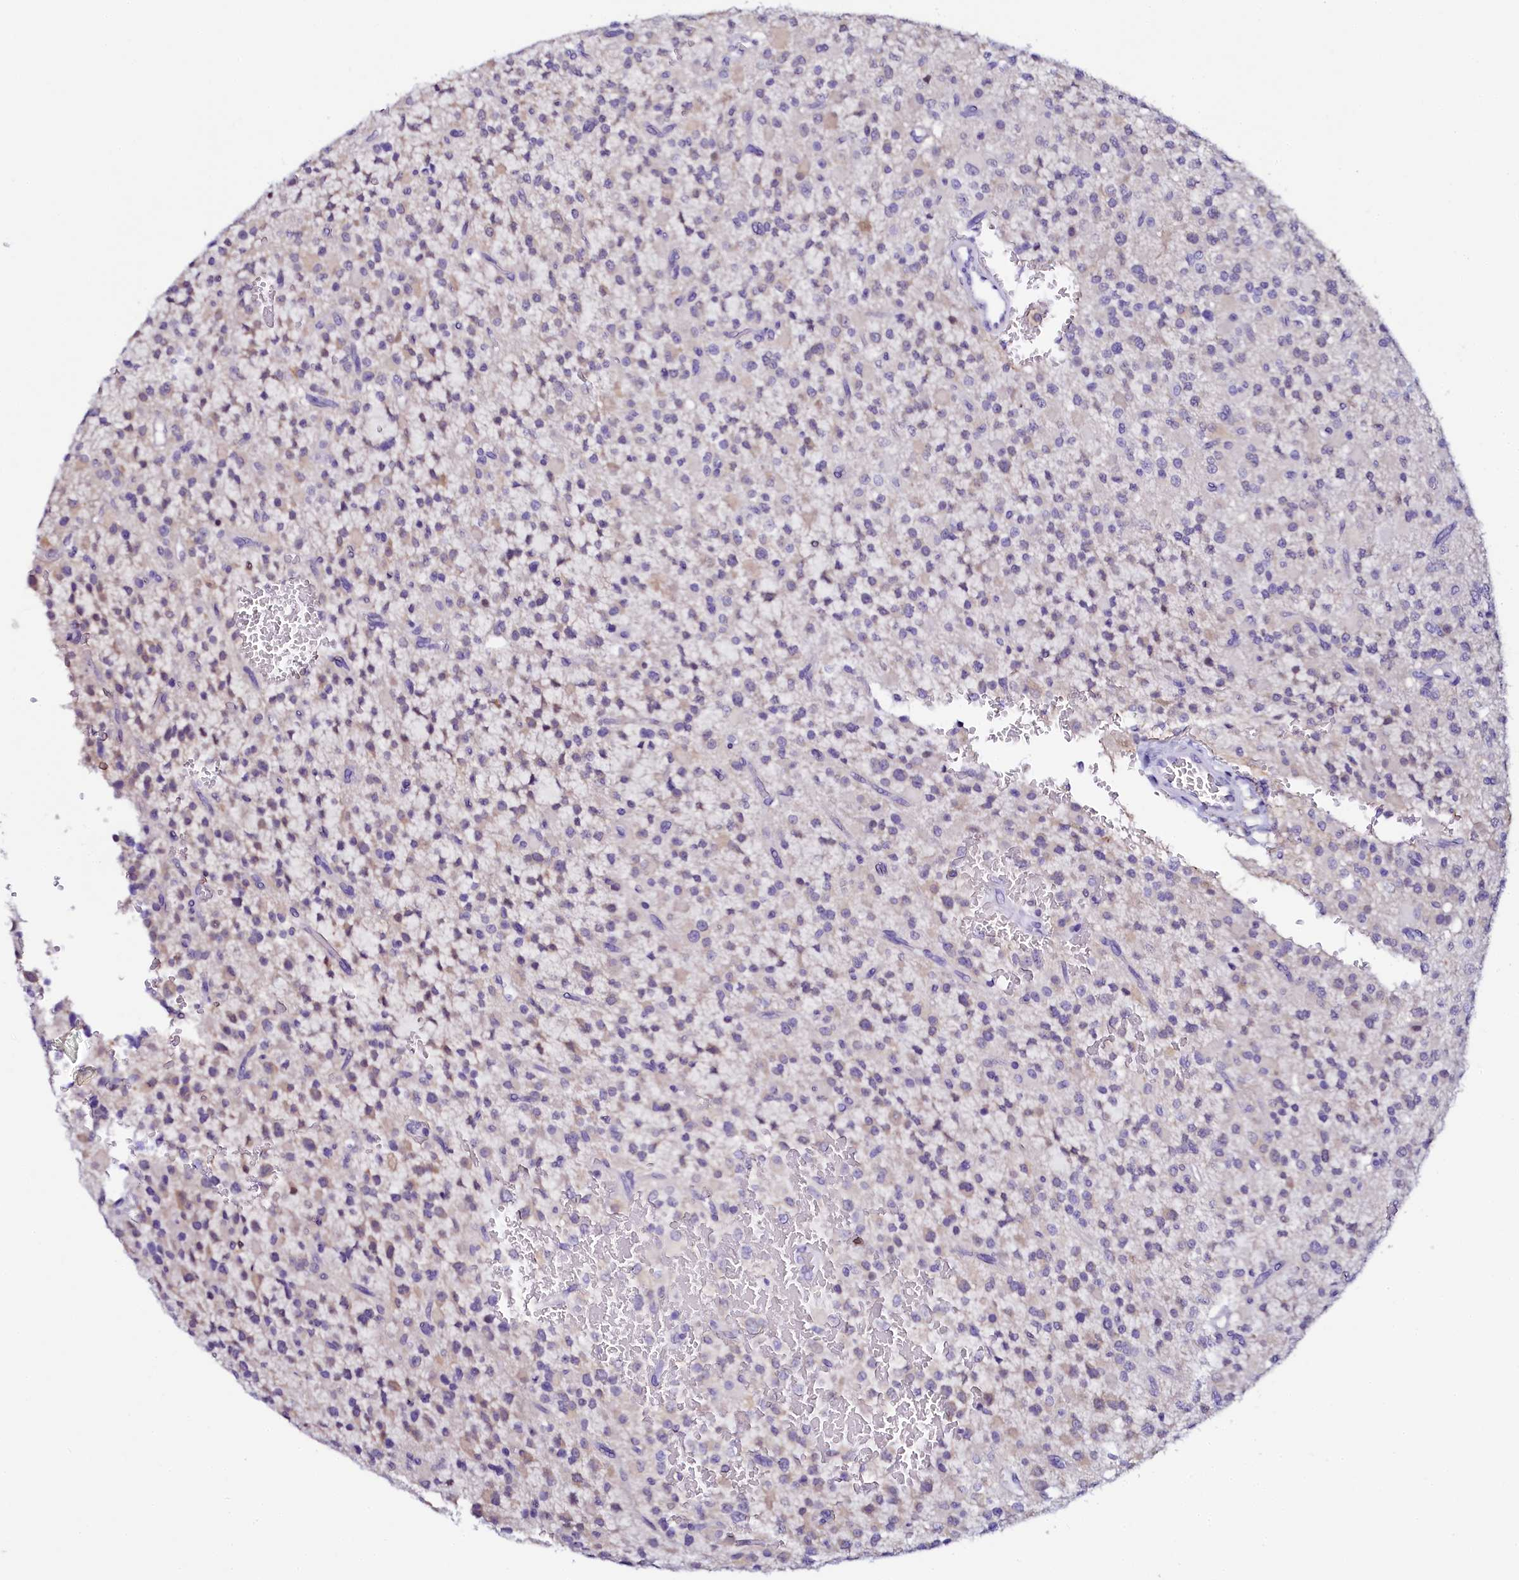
{"staining": {"intensity": "weak", "quantity": "<25%", "location": "cytoplasmic/membranous"}, "tissue": "glioma", "cell_type": "Tumor cells", "image_type": "cancer", "snomed": [{"axis": "morphology", "description": "Glioma, malignant, High grade"}, {"axis": "topography", "description": "Brain"}], "caption": "An immunohistochemistry histopathology image of glioma is shown. There is no staining in tumor cells of glioma.", "gene": "SORD", "patient": {"sex": "male", "age": 34}}